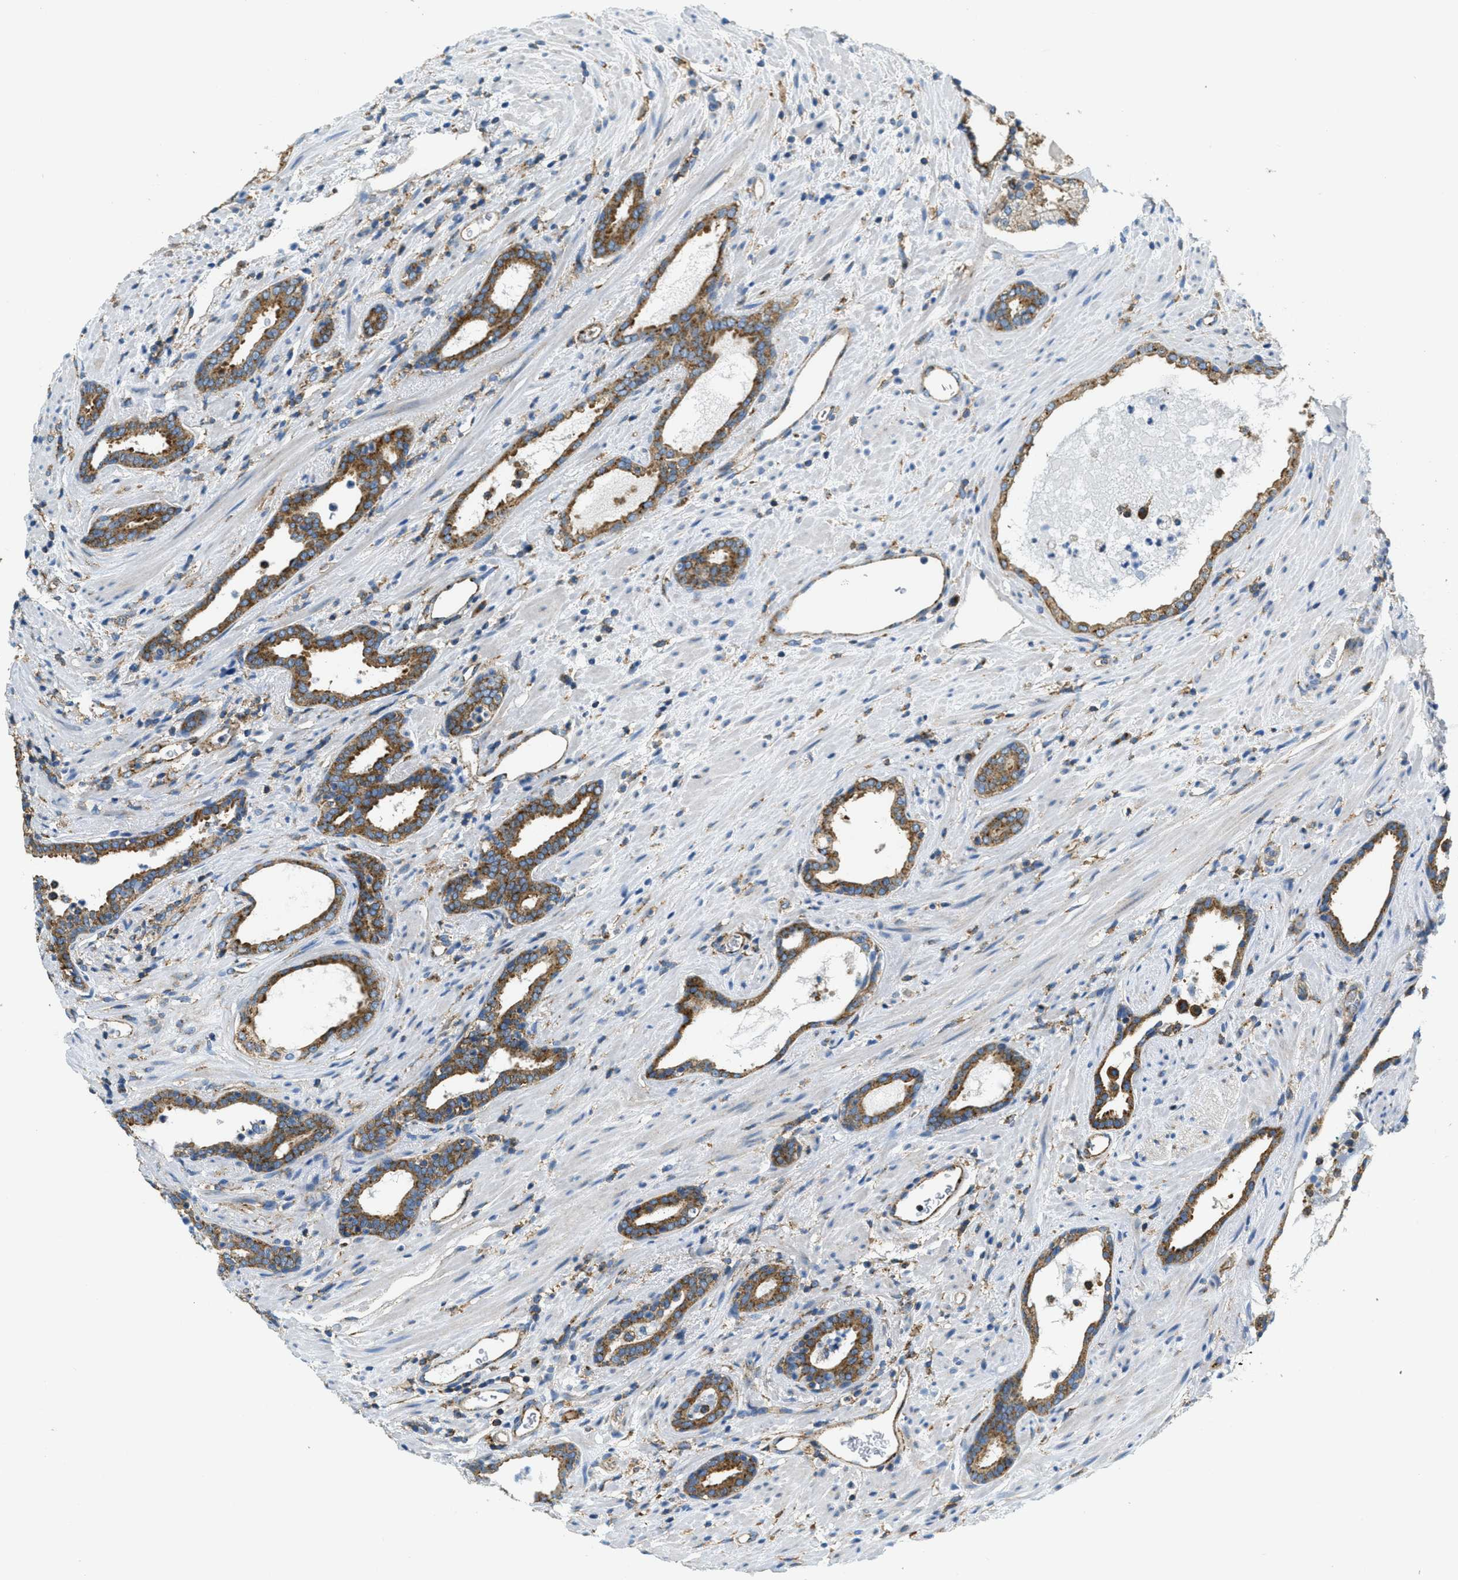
{"staining": {"intensity": "strong", "quantity": ">75%", "location": "cytoplasmic/membranous"}, "tissue": "prostate cancer", "cell_type": "Tumor cells", "image_type": "cancer", "snomed": [{"axis": "morphology", "description": "Adenocarcinoma, High grade"}, {"axis": "topography", "description": "Prostate"}], "caption": "Protein analysis of prostate cancer tissue demonstrates strong cytoplasmic/membranous staining in about >75% of tumor cells. (Stains: DAB (3,3'-diaminobenzidine) in brown, nuclei in blue, Microscopy: brightfield microscopy at high magnification).", "gene": "AP2B1", "patient": {"sex": "male", "age": 71}}